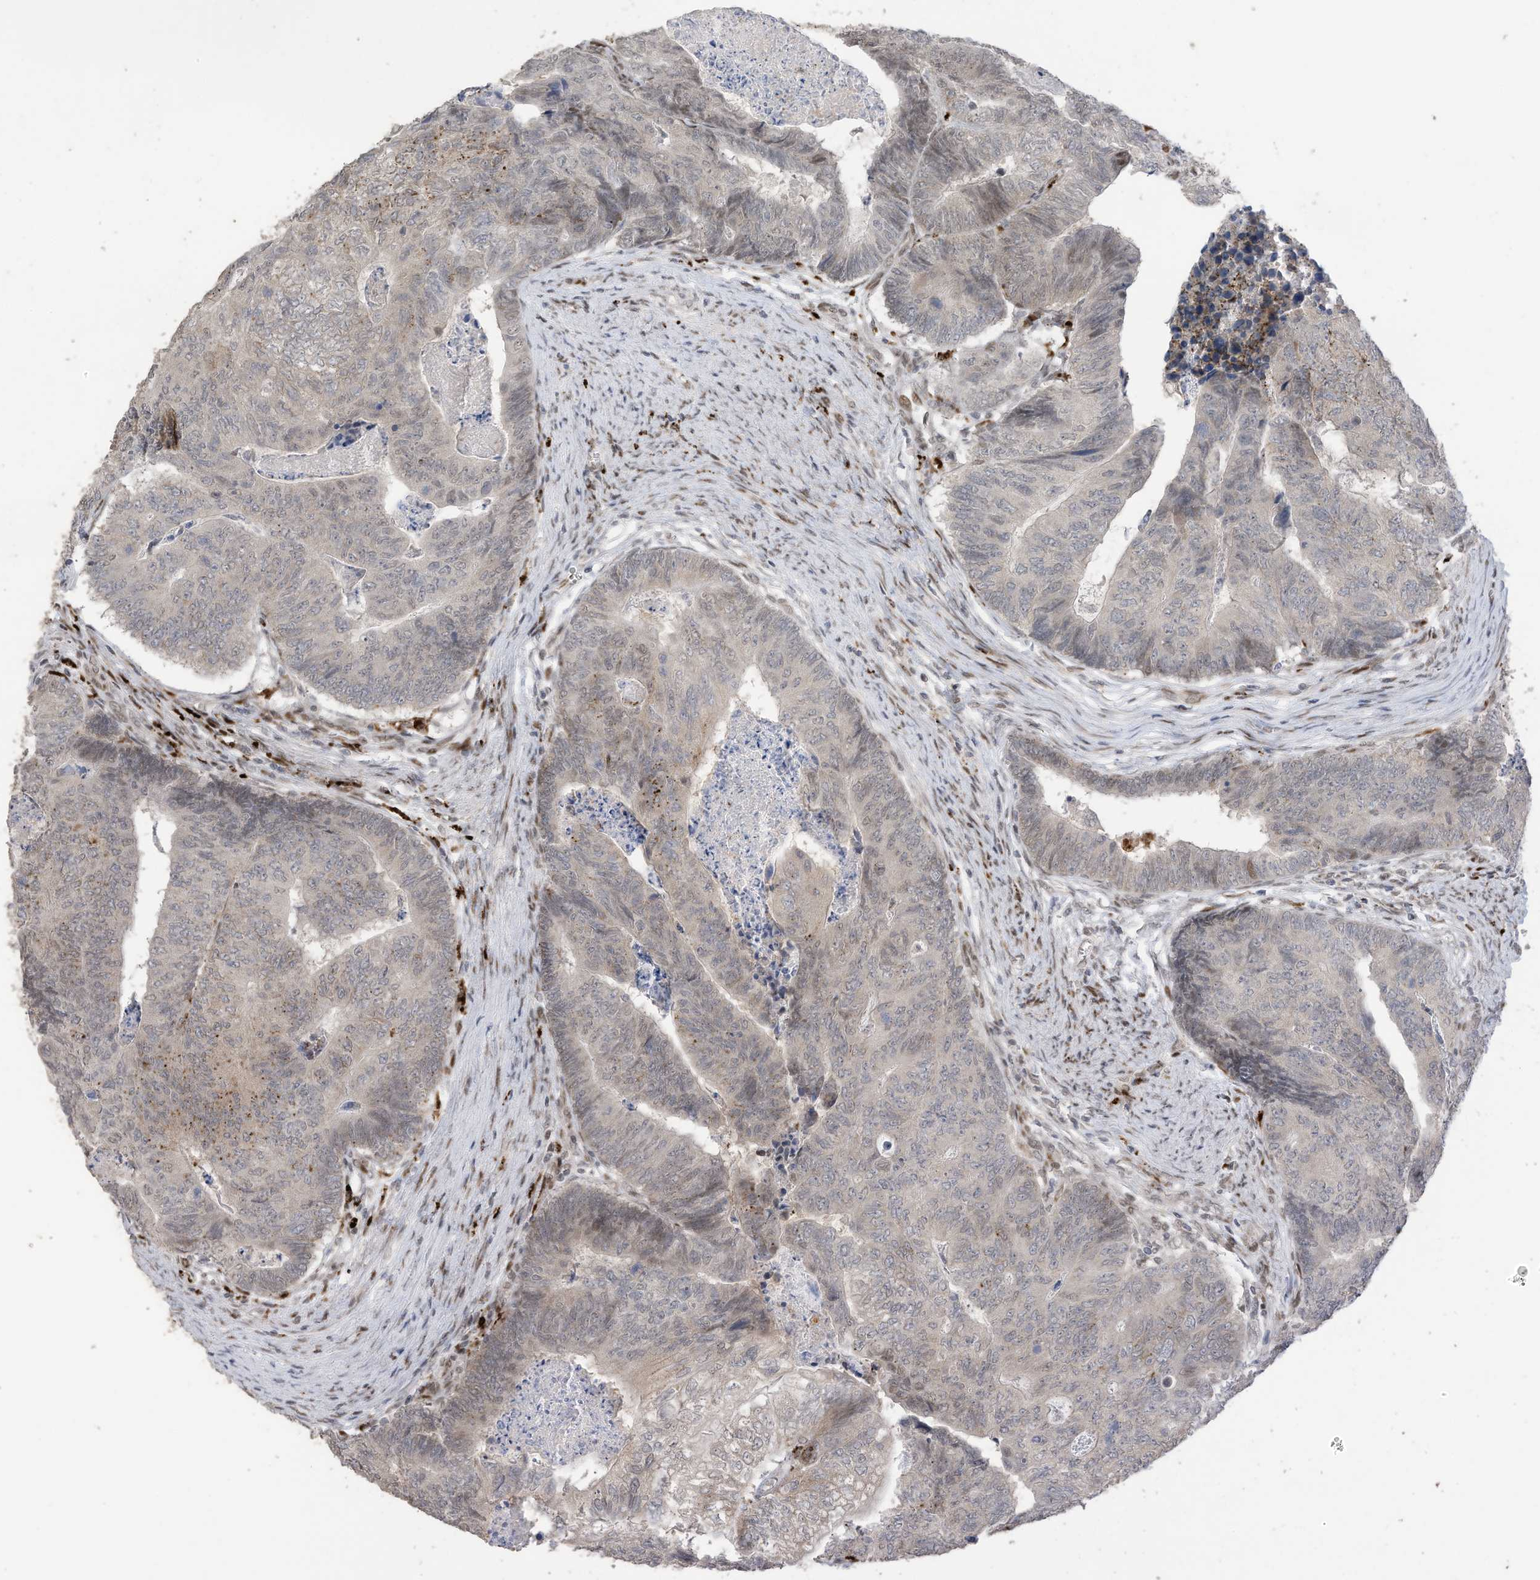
{"staining": {"intensity": "moderate", "quantity": "<25%", "location": "cytoplasmic/membranous"}, "tissue": "colorectal cancer", "cell_type": "Tumor cells", "image_type": "cancer", "snomed": [{"axis": "morphology", "description": "Adenocarcinoma, NOS"}, {"axis": "topography", "description": "Colon"}], "caption": "Moderate cytoplasmic/membranous protein staining is identified in about <25% of tumor cells in adenocarcinoma (colorectal).", "gene": "RABL3", "patient": {"sex": "female", "age": 67}}